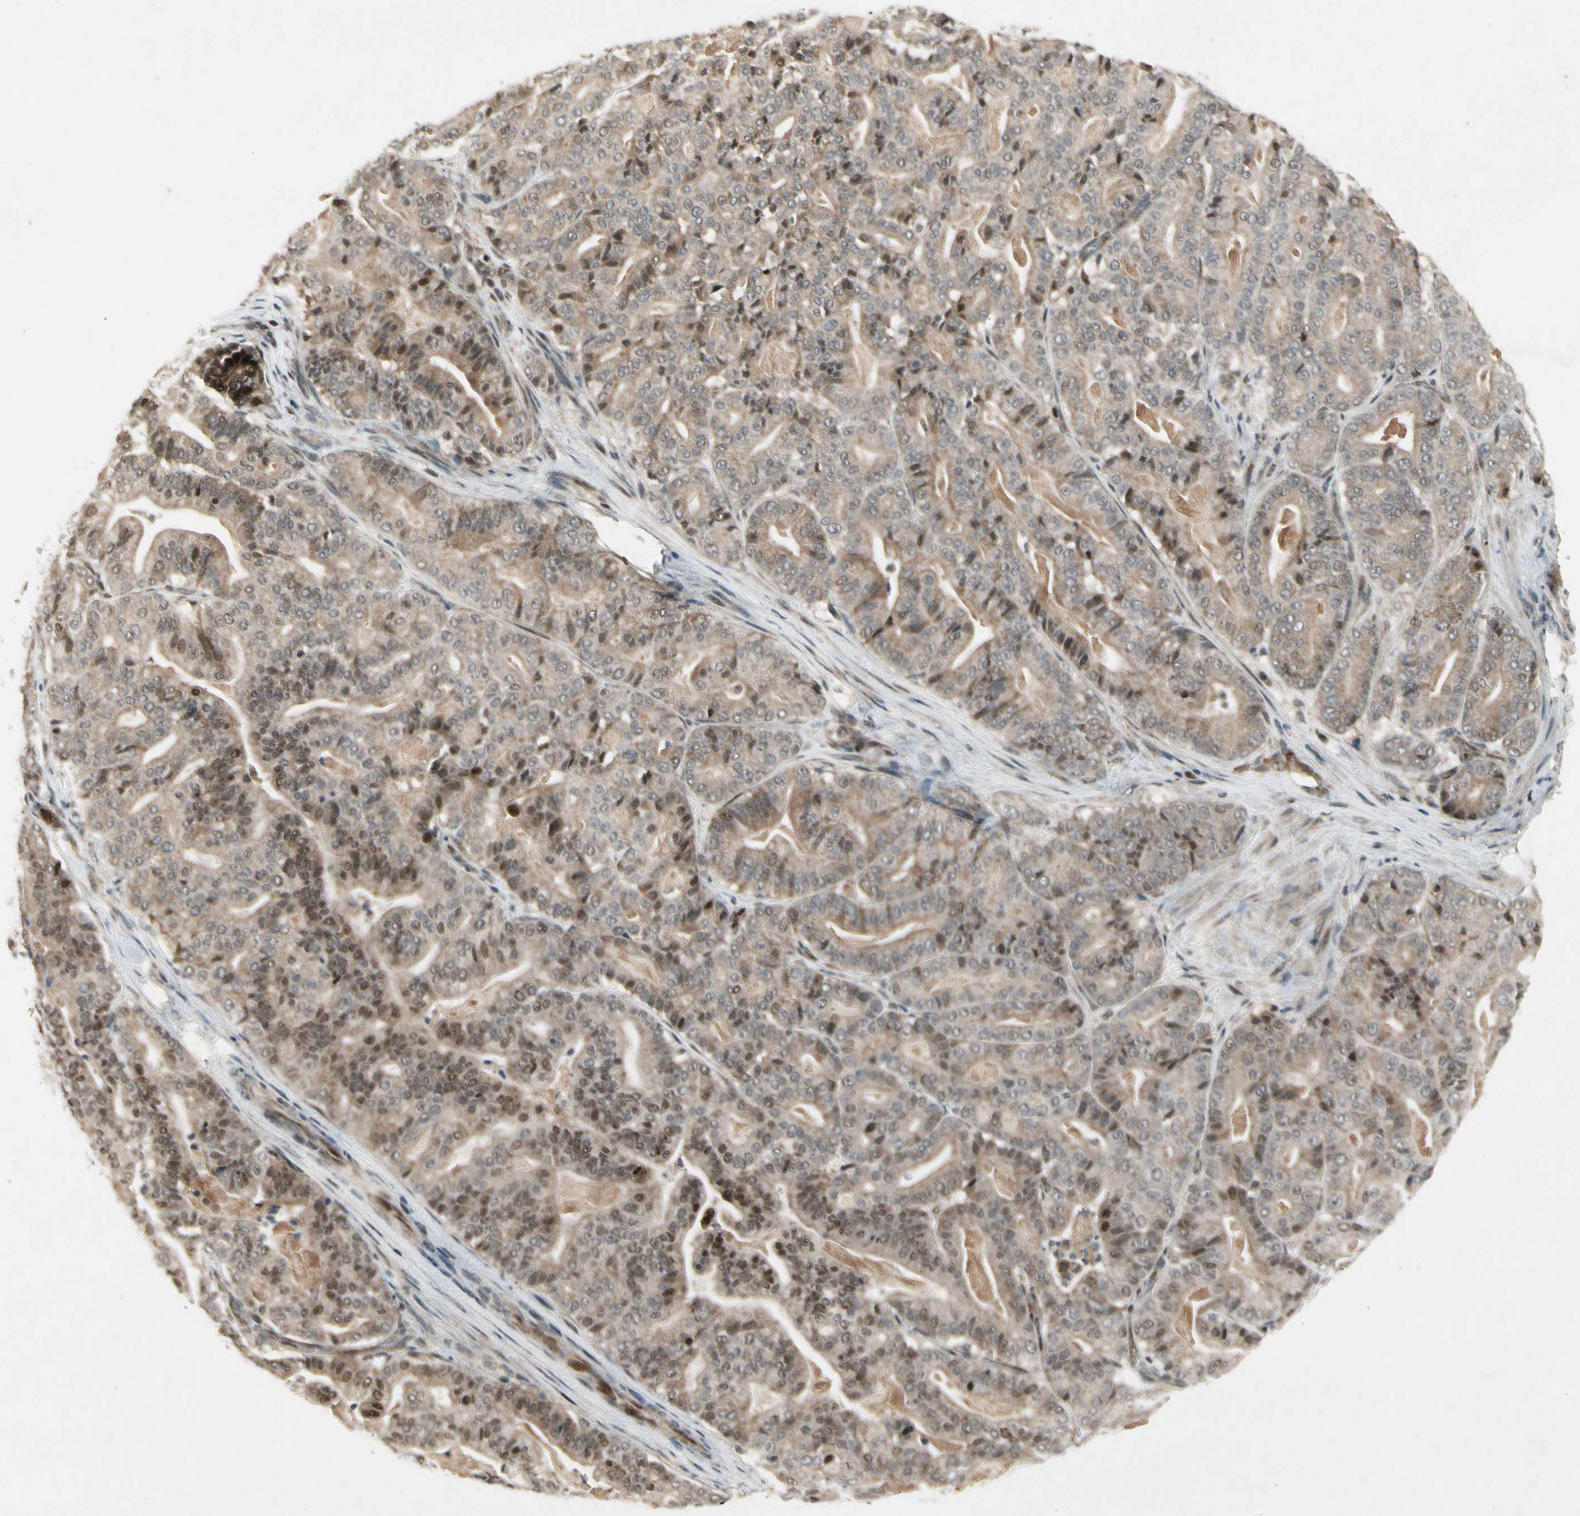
{"staining": {"intensity": "moderate", "quantity": "<25%", "location": "cytoplasmic/membranous,nuclear"}, "tissue": "pancreatic cancer", "cell_type": "Tumor cells", "image_type": "cancer", "snomed": [{"axis": "morphology", "description": "Adenocarcinoma, NOS"}, {"axis": "topography", "description": "Pancreas"}], "caption": "Tumor cells exhibit moderate cytoplasmic/membranous and nuclear staining in approximately <25% of cells in pancreatic cancer (adenocarcinoma).", "gene": "CDK11A", "patient": {"sex": "male", "age": 63}}